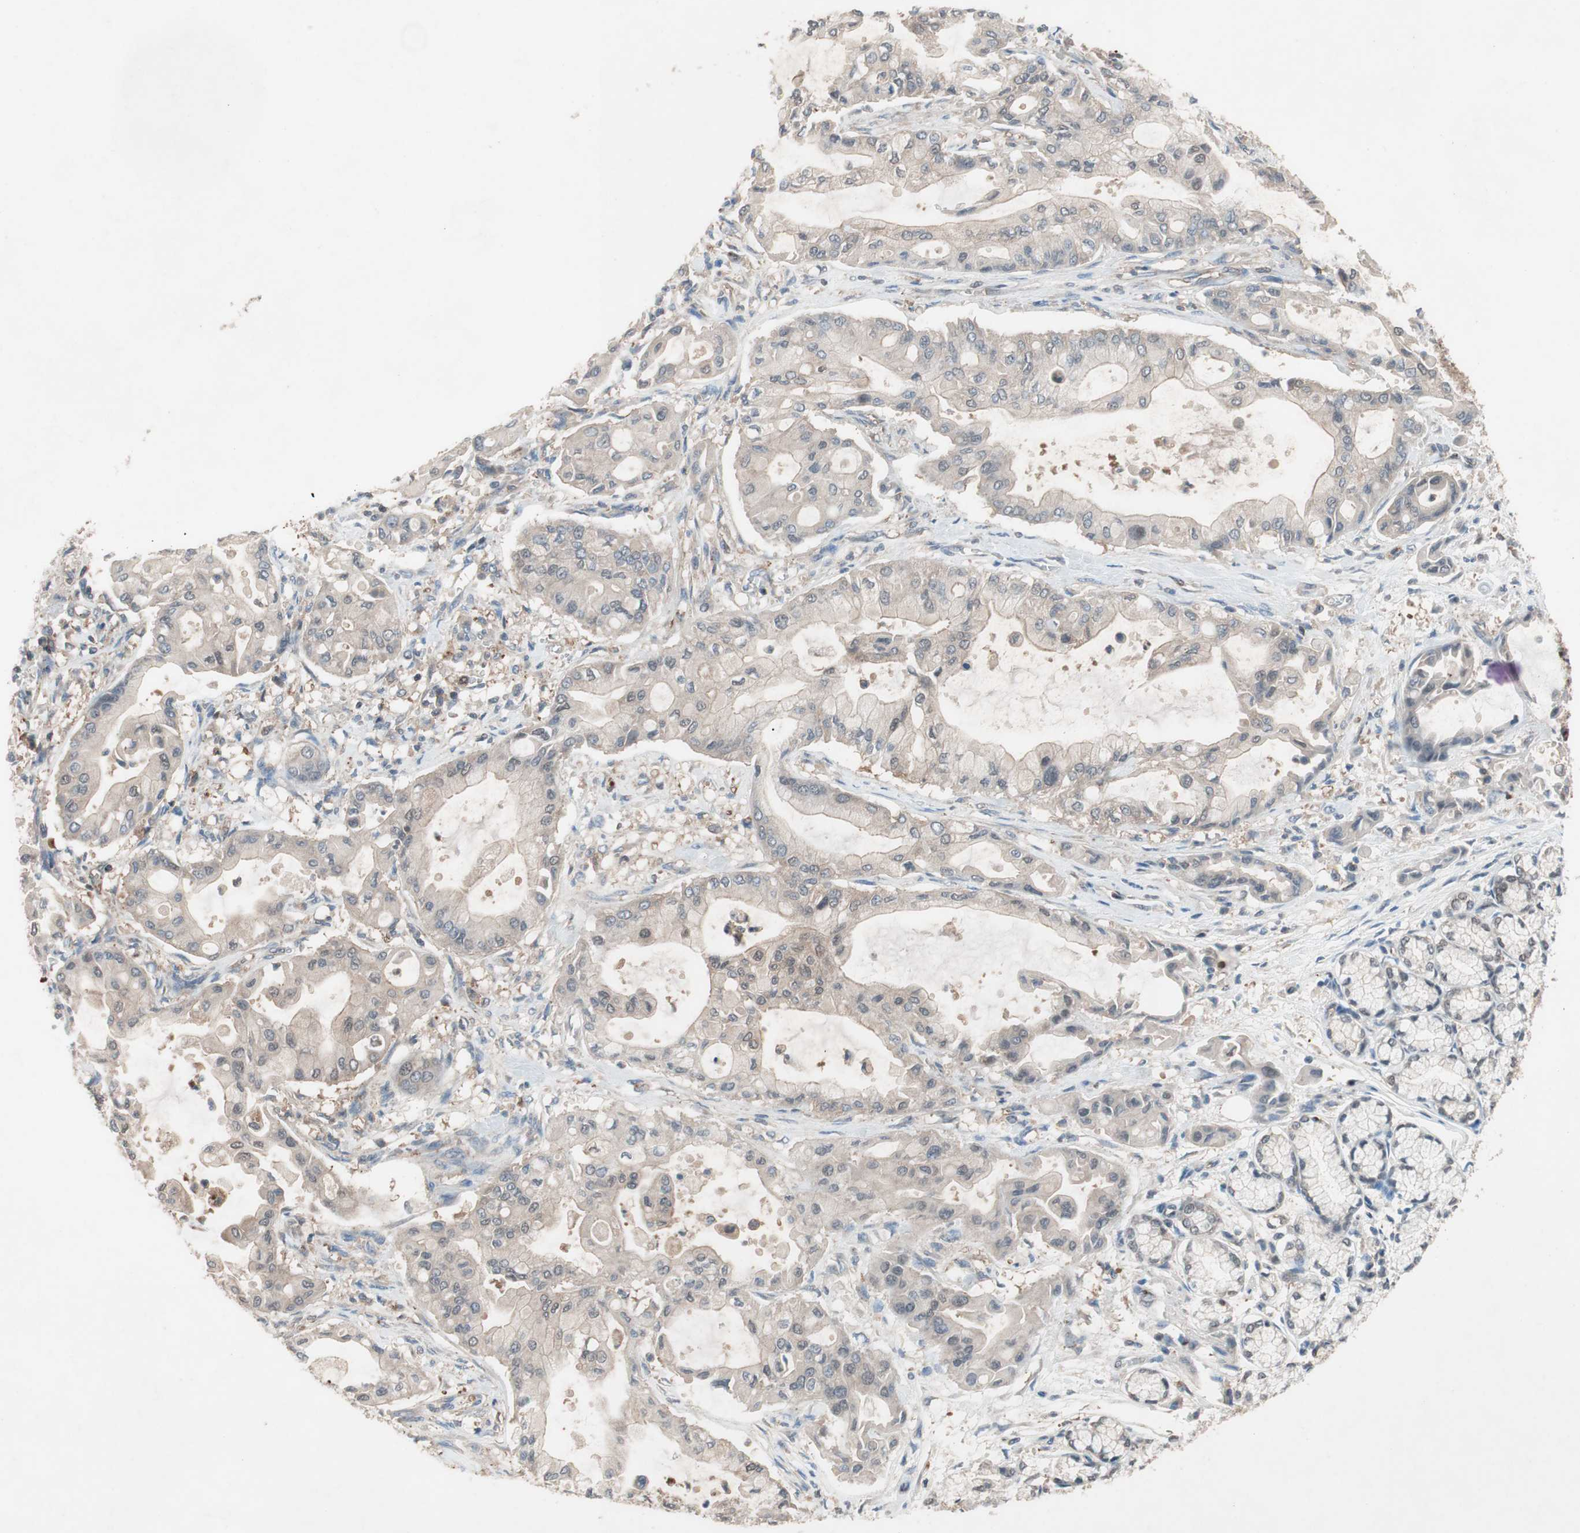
{"staining": {"intensity": "negative", "quantity": "none", "location": "none"}, "tissue": "pancreatic cancer", "cell_type": "Tumor cells", "image_type": "cancer", "snomed": [{"axis": "morphology", "description": "Adenocarcinoma, NOS"}, {"axis": "morphology", "description": "Adenocarcinoma, metastatic, NOS"}, {"axis": "topography", "description": "Lymph node"}, {"axis": "topography", "description": "Pancreas"}, {"axis": "topography", "description": "Duodenum"}], "caption": "This is a micrograph of IHC staining of pancreatic cancer (metastatic adenocarcinoma), which shows no expression in tumor cells.", "gene": "GALT", "patient": {"sex": "female", "age": 64}}